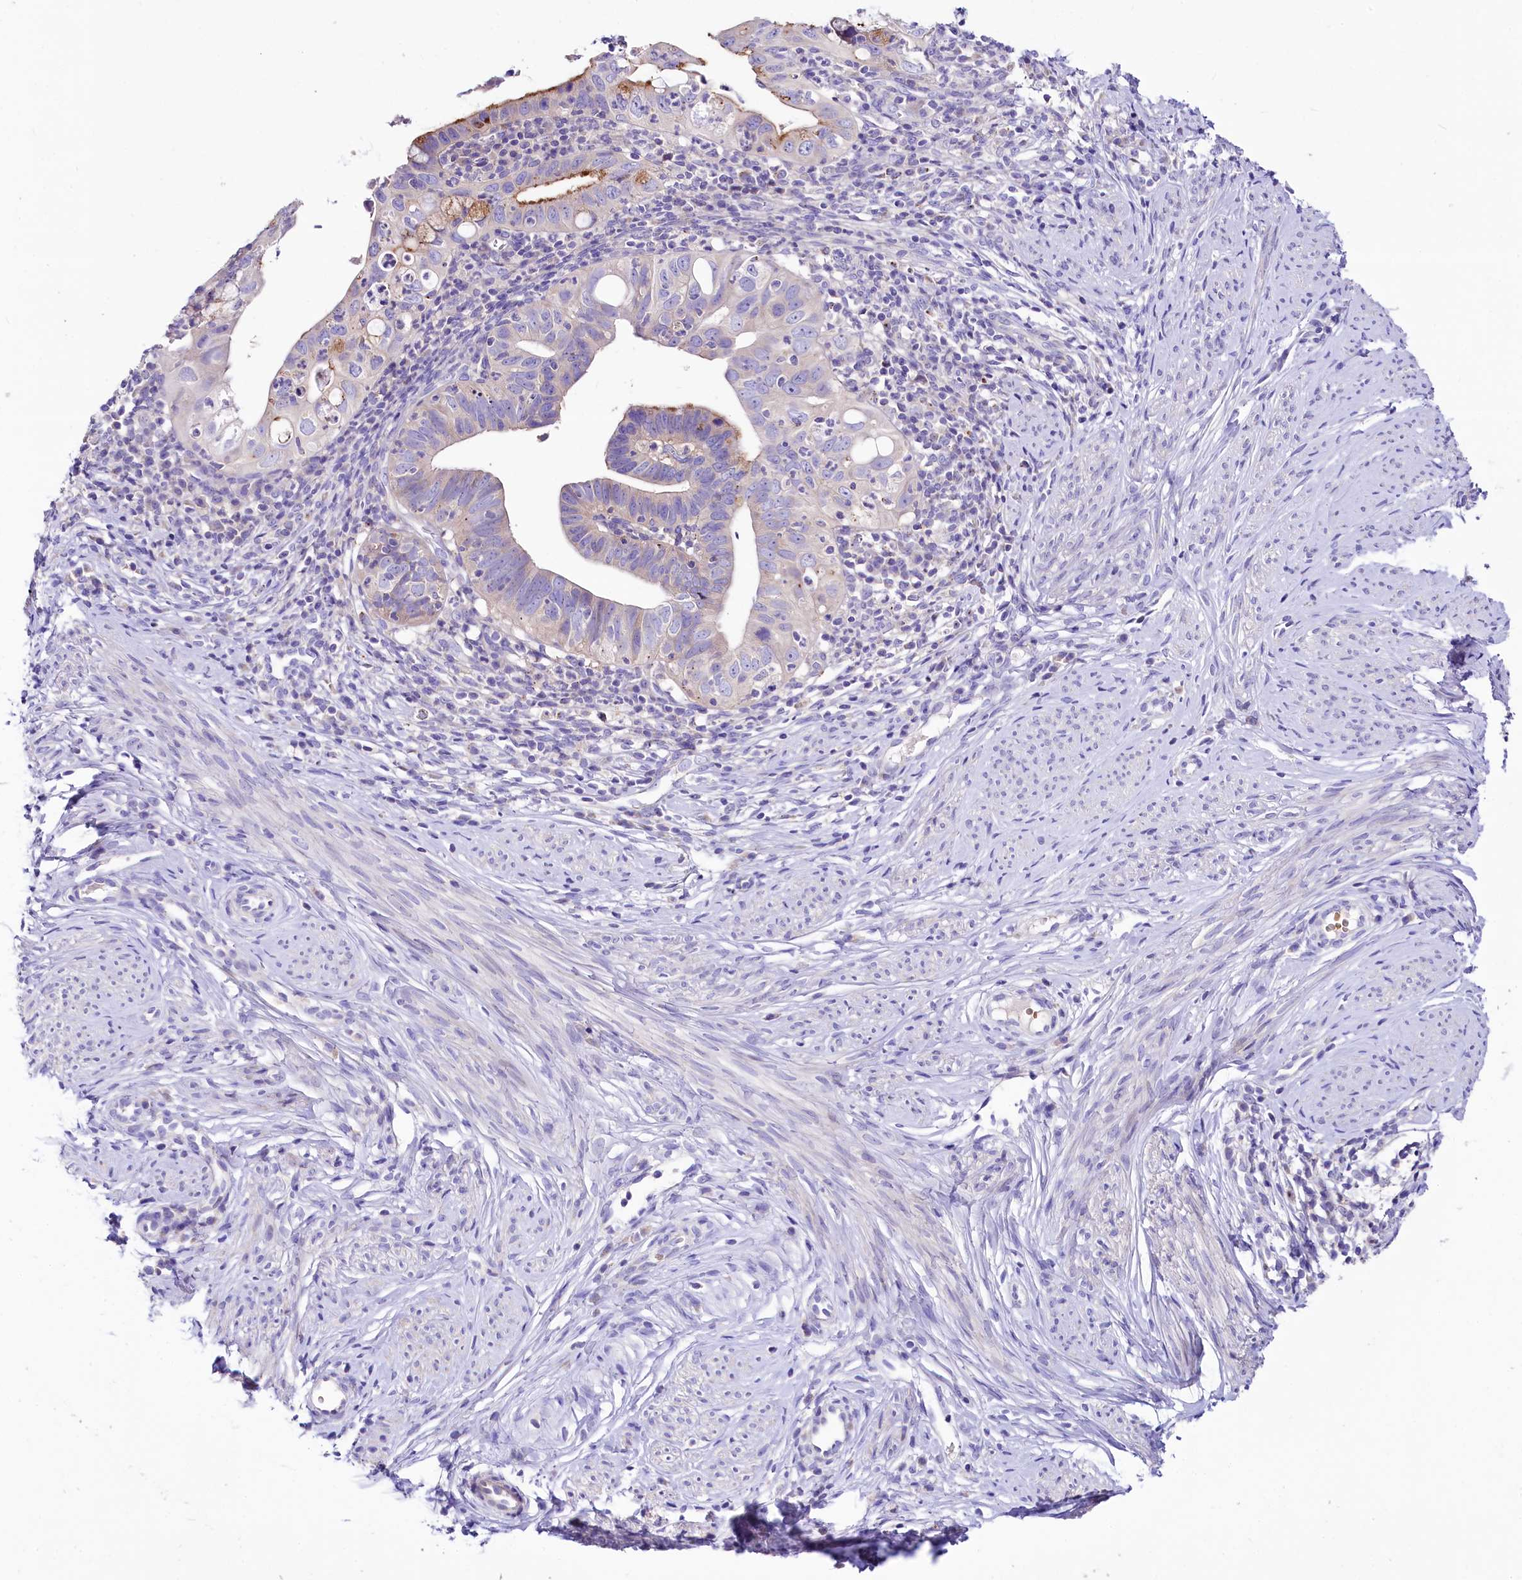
{"staining": {"intensity": "negative", "quantity": "none", "location": "none"}, "tissue": "cervical cancer", "cell_type": "Tumor cells", "image_type": "cancer", "snomed": [{"axis": "morphology", "description": "Adenocarcinoma, NOS"}, {"axis": "topography", "description": "Cervix"}], "caption": "IHC photomicrograph of human adenocarcinoma (cervical) stained for a protein (brown), which reveals no expression in tumor cells.", "gene": "ABHD5", "patient": {"sex": "female", "age": 36}}